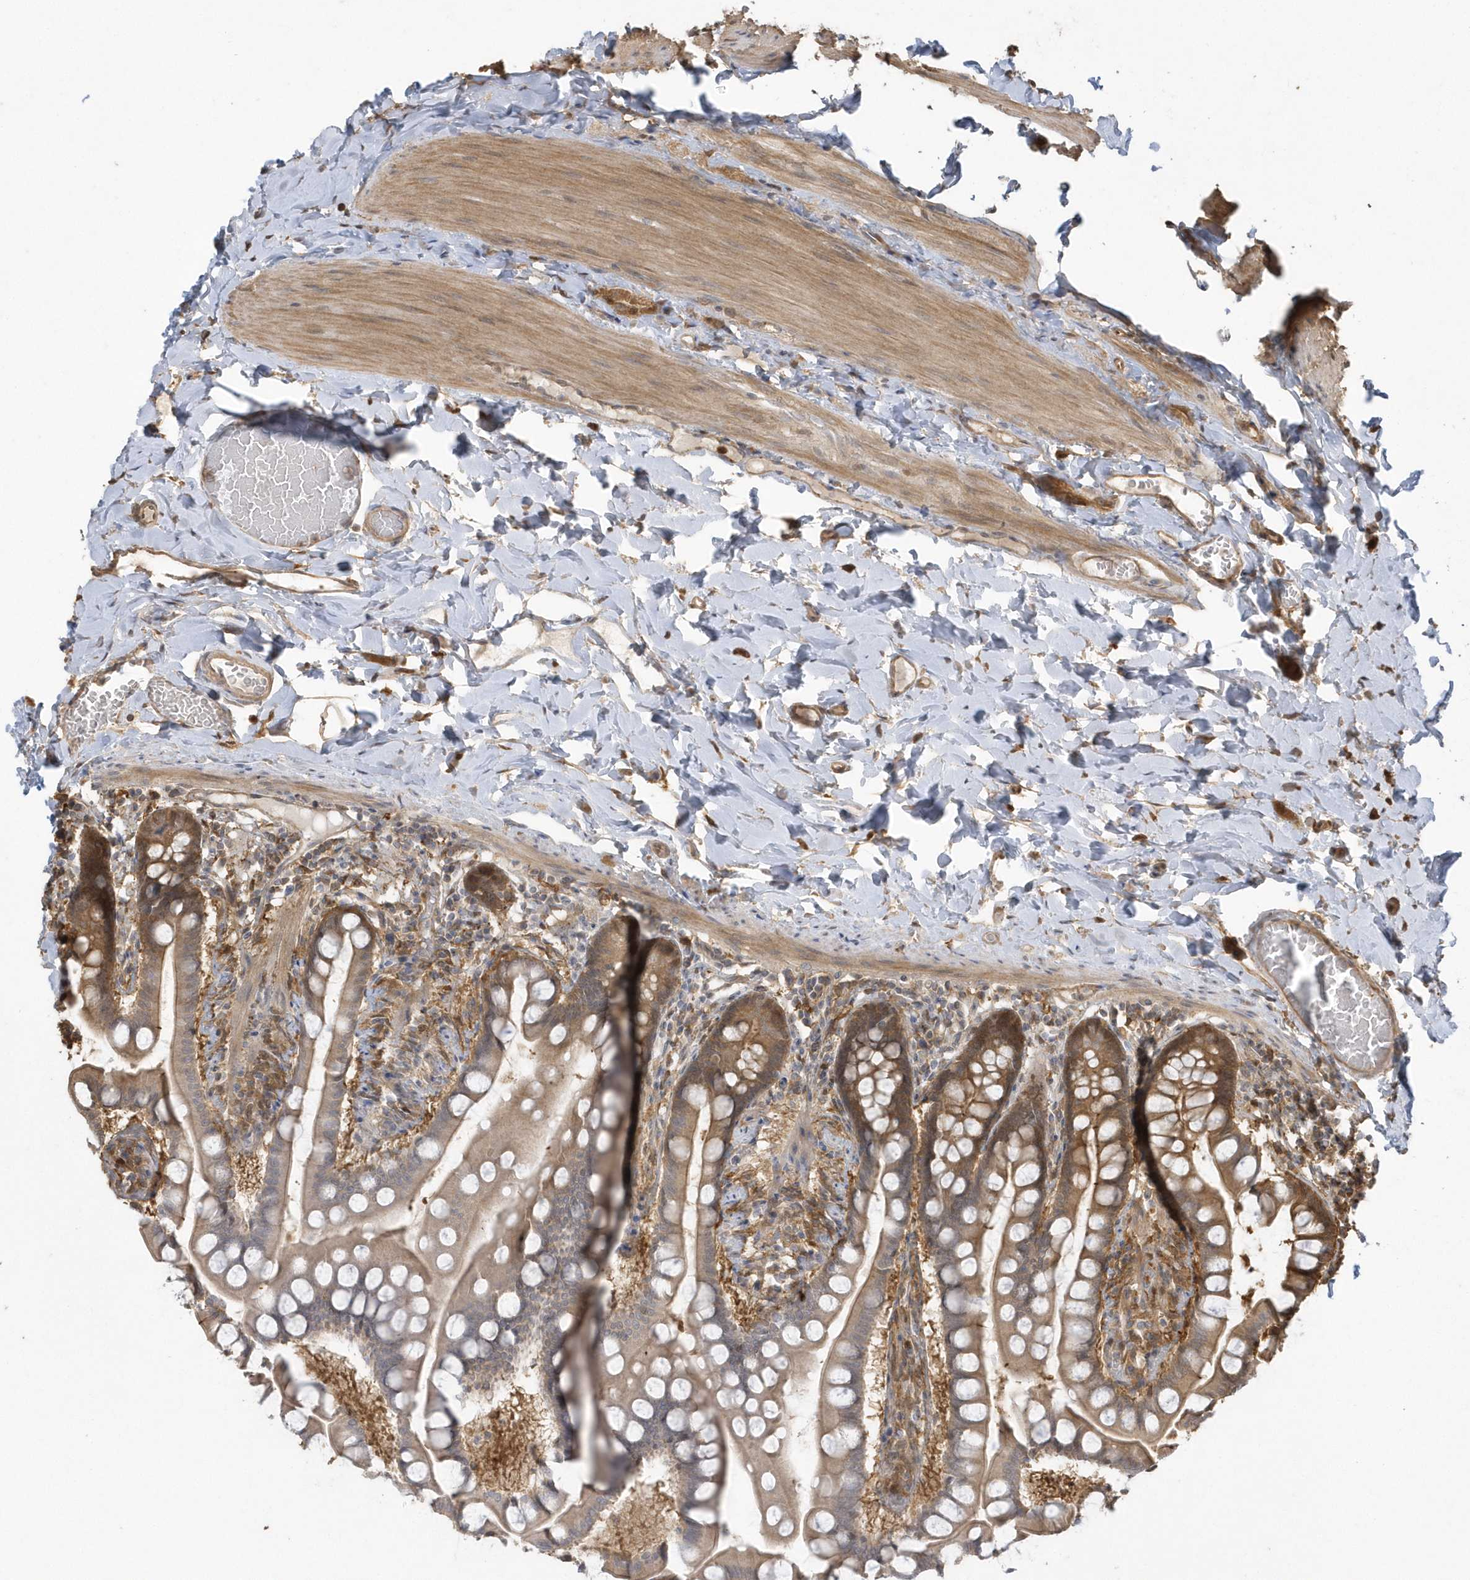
{"staining": {"intensity": "moderate", "quantity": ">75%", "location": "cytoplasmic/membranous"}, "tissue": "small intestine", "cell_type": "Glandular cells", "image_type": "normal", "snomed": [{"axis": "morphology", "description": "Normal tissue, NOS"}, {"axis": "topography", "description": "Small intestine"}], "caption": "This photomicrograph exhibits IHC staining of unremarkable small intestine, with medium moderate cytoplasmic/membranous expression in about >75% of glandular cells.", "gene": "HNMT", "patient": {"sex": "male", "age": 41}}